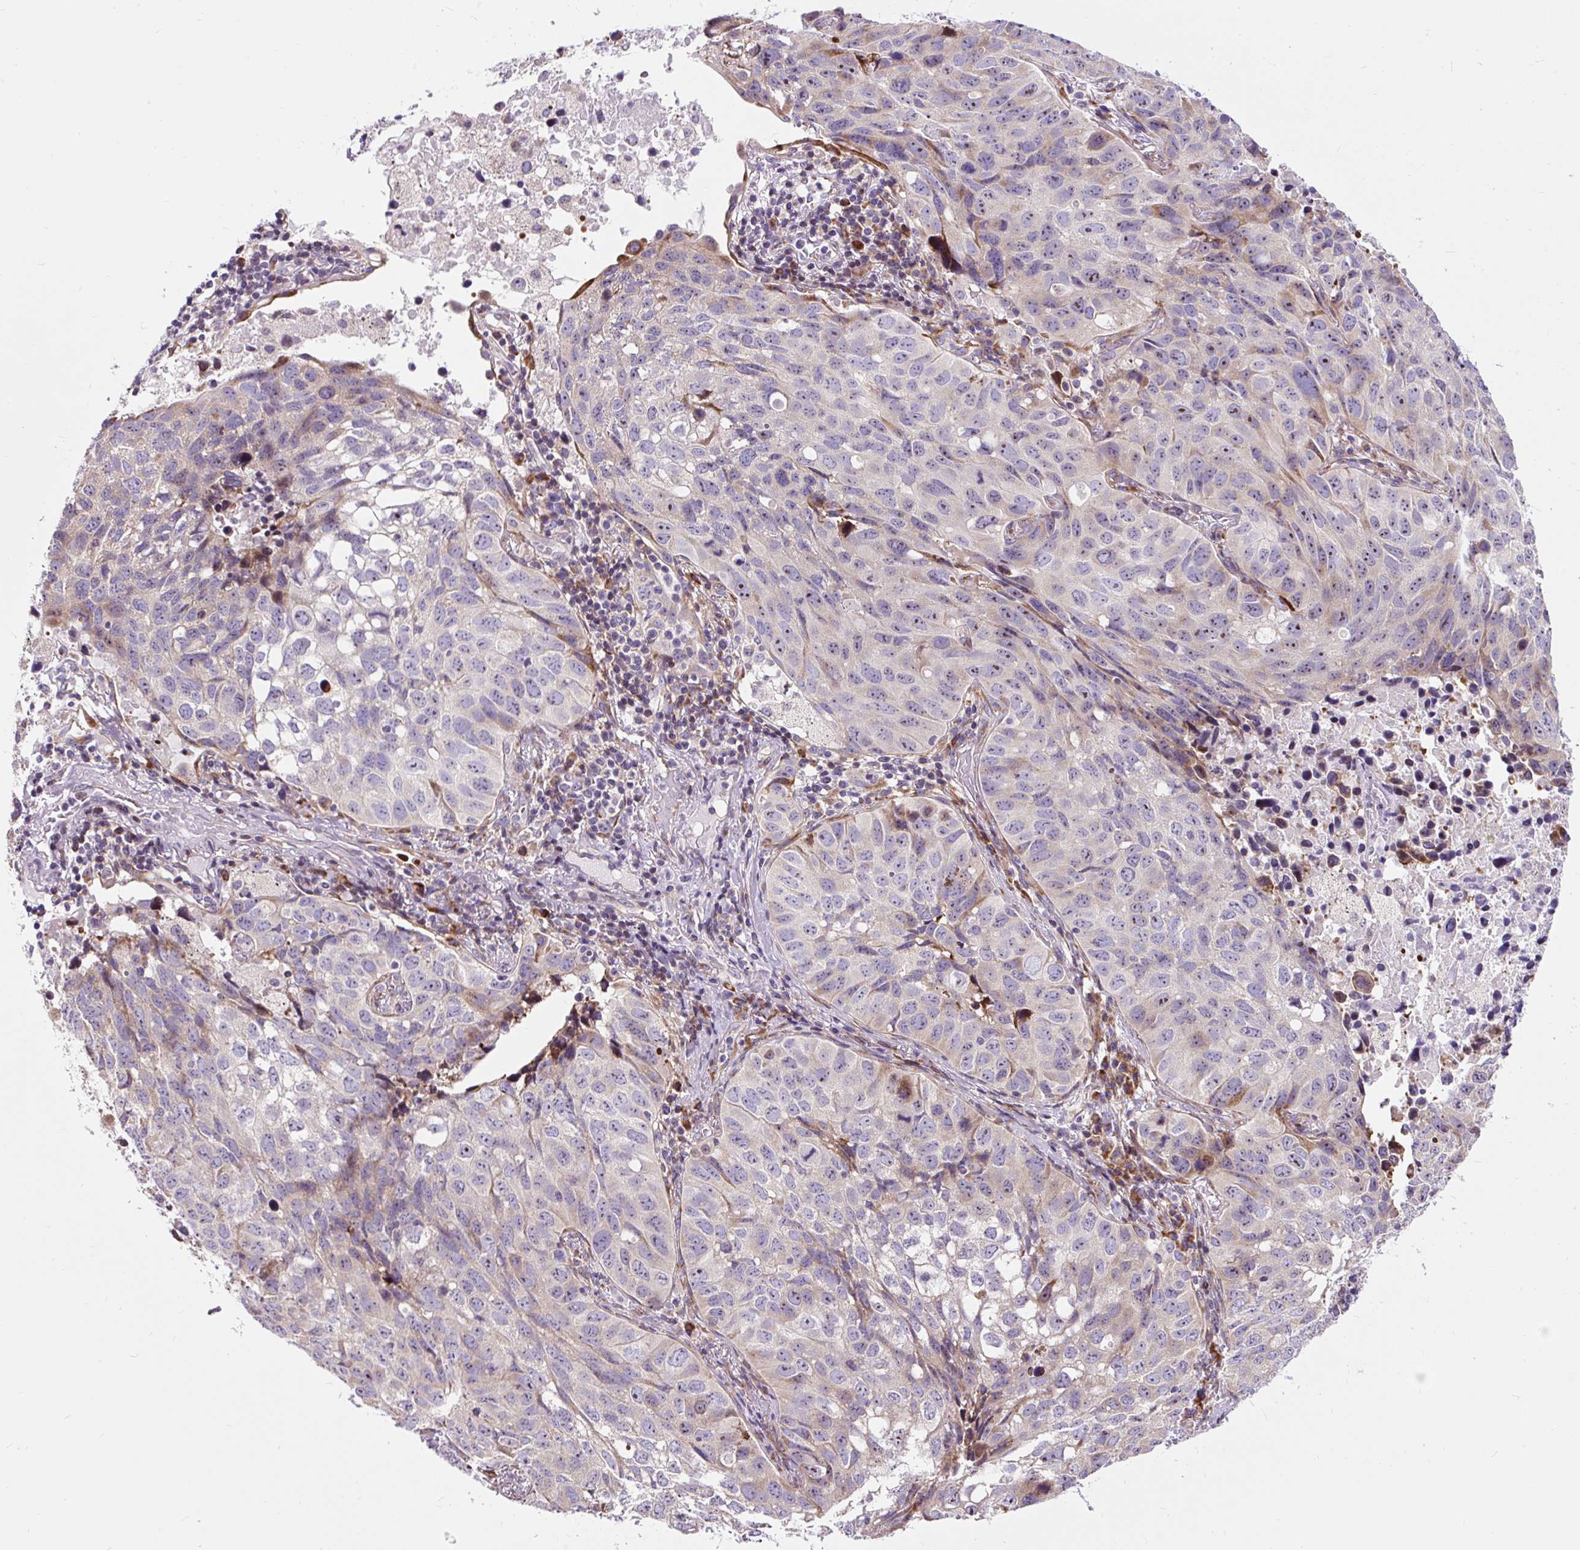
{"staining": {"intensity": "moderate", "quantity": "<25%", "location": "cytoplasmic/membranous,nuclear"}, "tissue": "lung cancer", "cell_type": "Tumor cells", "image_type": "cancer", "snomed": [{"axis": "morphology", "description": "Squamous cell carcinoma, NOS"}, {"axis": "topography", "description": "Lung"}], "caption": "Immunohistochemical staining of human lung squamous cell carcinoma exhibits low levels of moderate cytoplasmic/membranous and nuclear expression in about <25% of tumor cells.", "gene": "CISD3", "patient": {"sex": "male", "age": 60}}